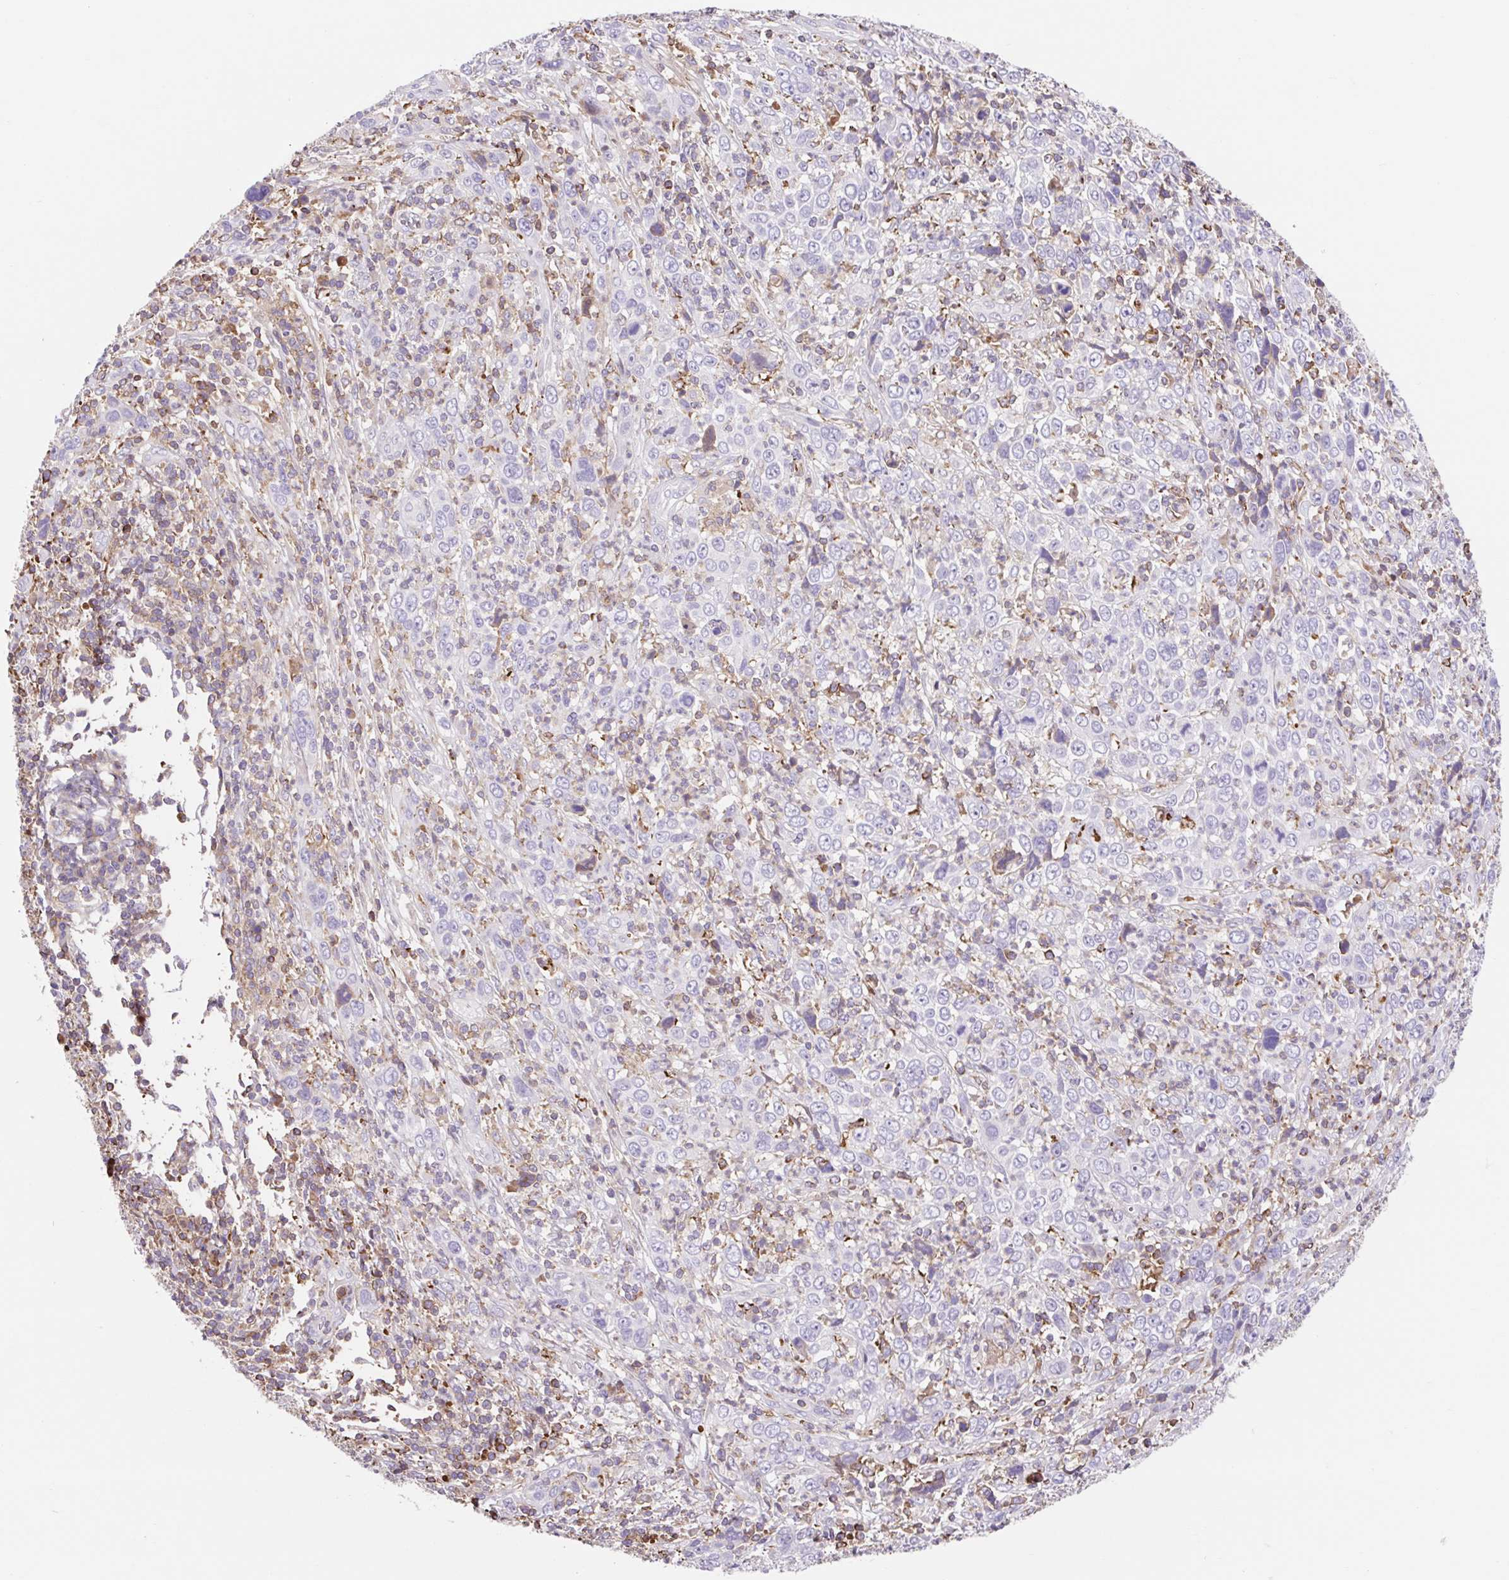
{"staining": {"intensity": "negative", "quantity": "none", "location": "none"}, "tissue": "cervical cancer", "cell_type": "Tumor cells", "image_type": "cancer", "snomed": [{"axis": "morphology", "description": "Squamous cell carcinoma, NOS"}, {"axis": "topography", "description": "Cervix"}], "caption": "Immunohistochemistry image of neoplastic tissue: human cervical cancer stained with DAB shows no significant protein positivity in tumor cells.", "gene": "TPRG1", "patient": {"sex": "female", "age": 46}}